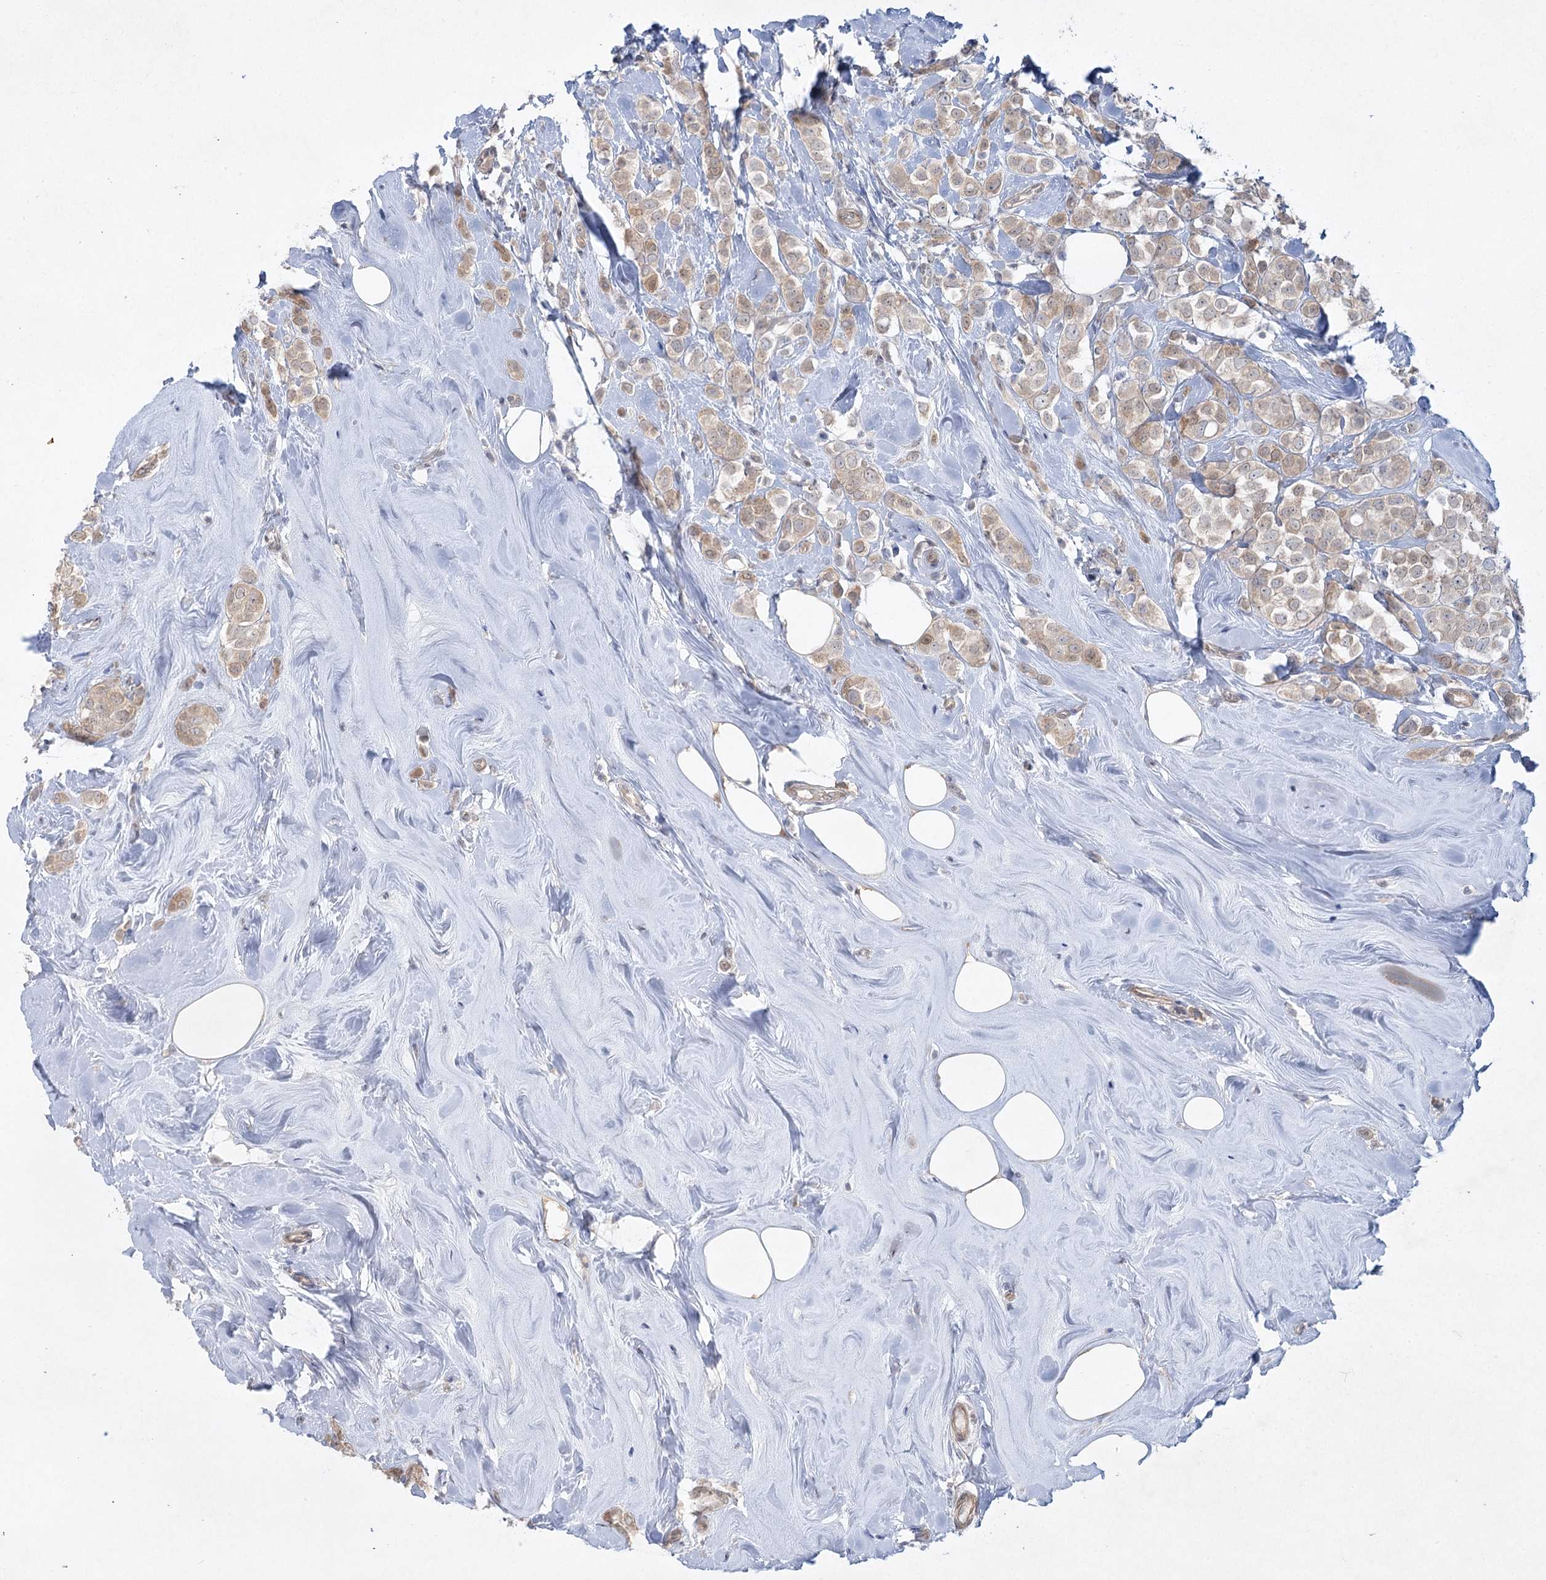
{"staining": {"intensity": "weak", "quantity": "25%-75%", "location": "cytoplasmic/membranous"}, "tissue": "breast cancer", "cell_type": "Tumor cells", "image_type": "cancer", "snomed": [{"axis": "morphology", "description": "Lobular carcinoma"}, {"axis": "topography", "description": "Breast"}], "caption": "This photomicrograph displays lobular carcinoma (breast) stained with immunohistochemistry (IHC) to label a protein in brown. The cytoplasmic/membranous of tumor cells show weak positivity for the protein. Nuclei are counter-stained blue.", "gene": "AAMDC", "patient": {"sex": "female", "age": 47}}